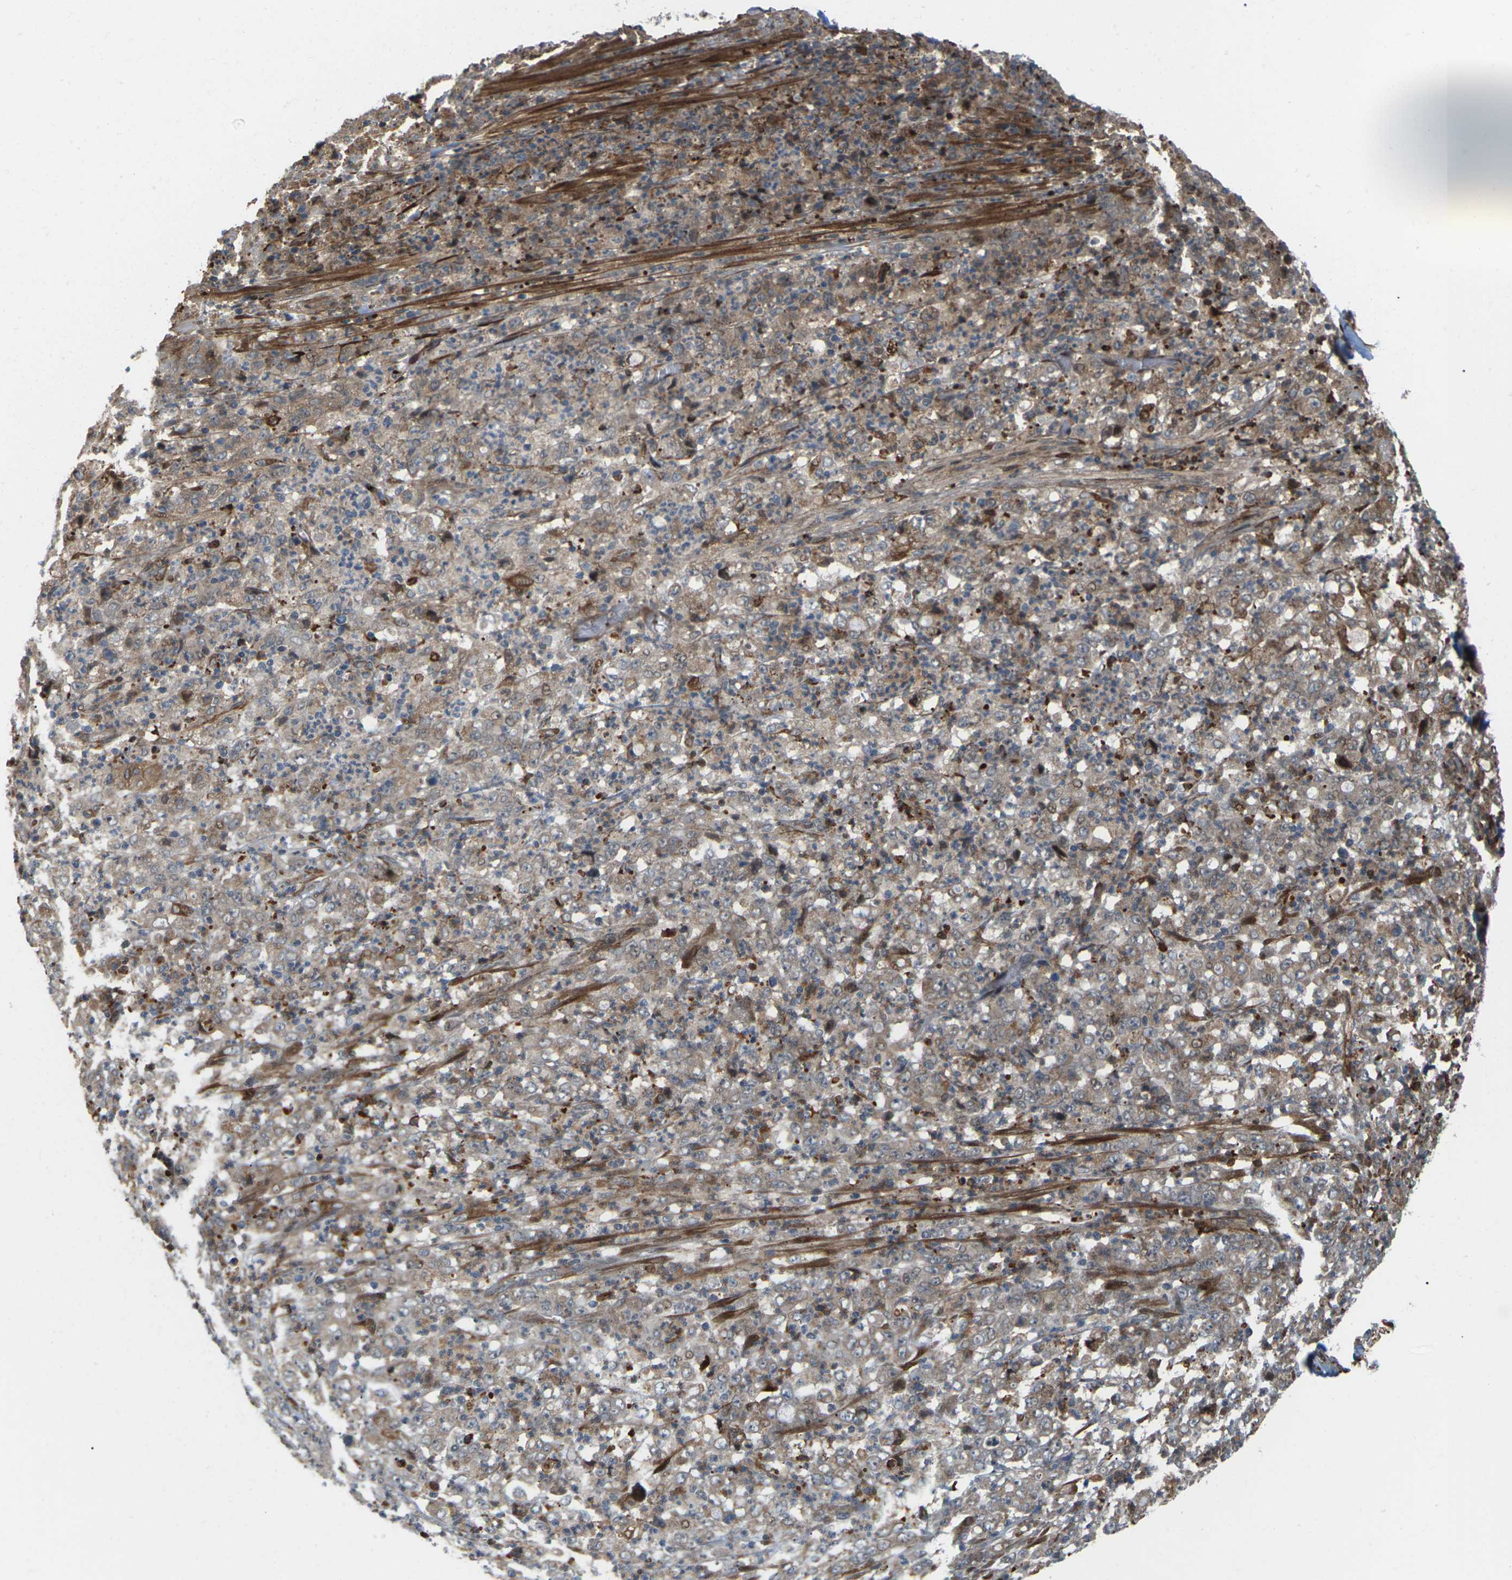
{"staining": {"intensity": "moderate", "quantity": ">75%", "location": "cytoplasmic/membranous,nuclear"}, "tissue": "stomach cancer", "cell_type": "Tumor cells", "image_type": "cancer", "snomed": [{"axis": "morphology", "description": "Adenocarcinoma, NOS"}, {"axis": "topography", "description": "Stomach, lower"}], "caption": "Protein staining reveals moderate cytoplasmic/membranous and nuclear positivity in approximately >75% of tumor cells in stomach cancer.", "gene": "ROBO1", "patient": {"sex": "female", "age": 71}}